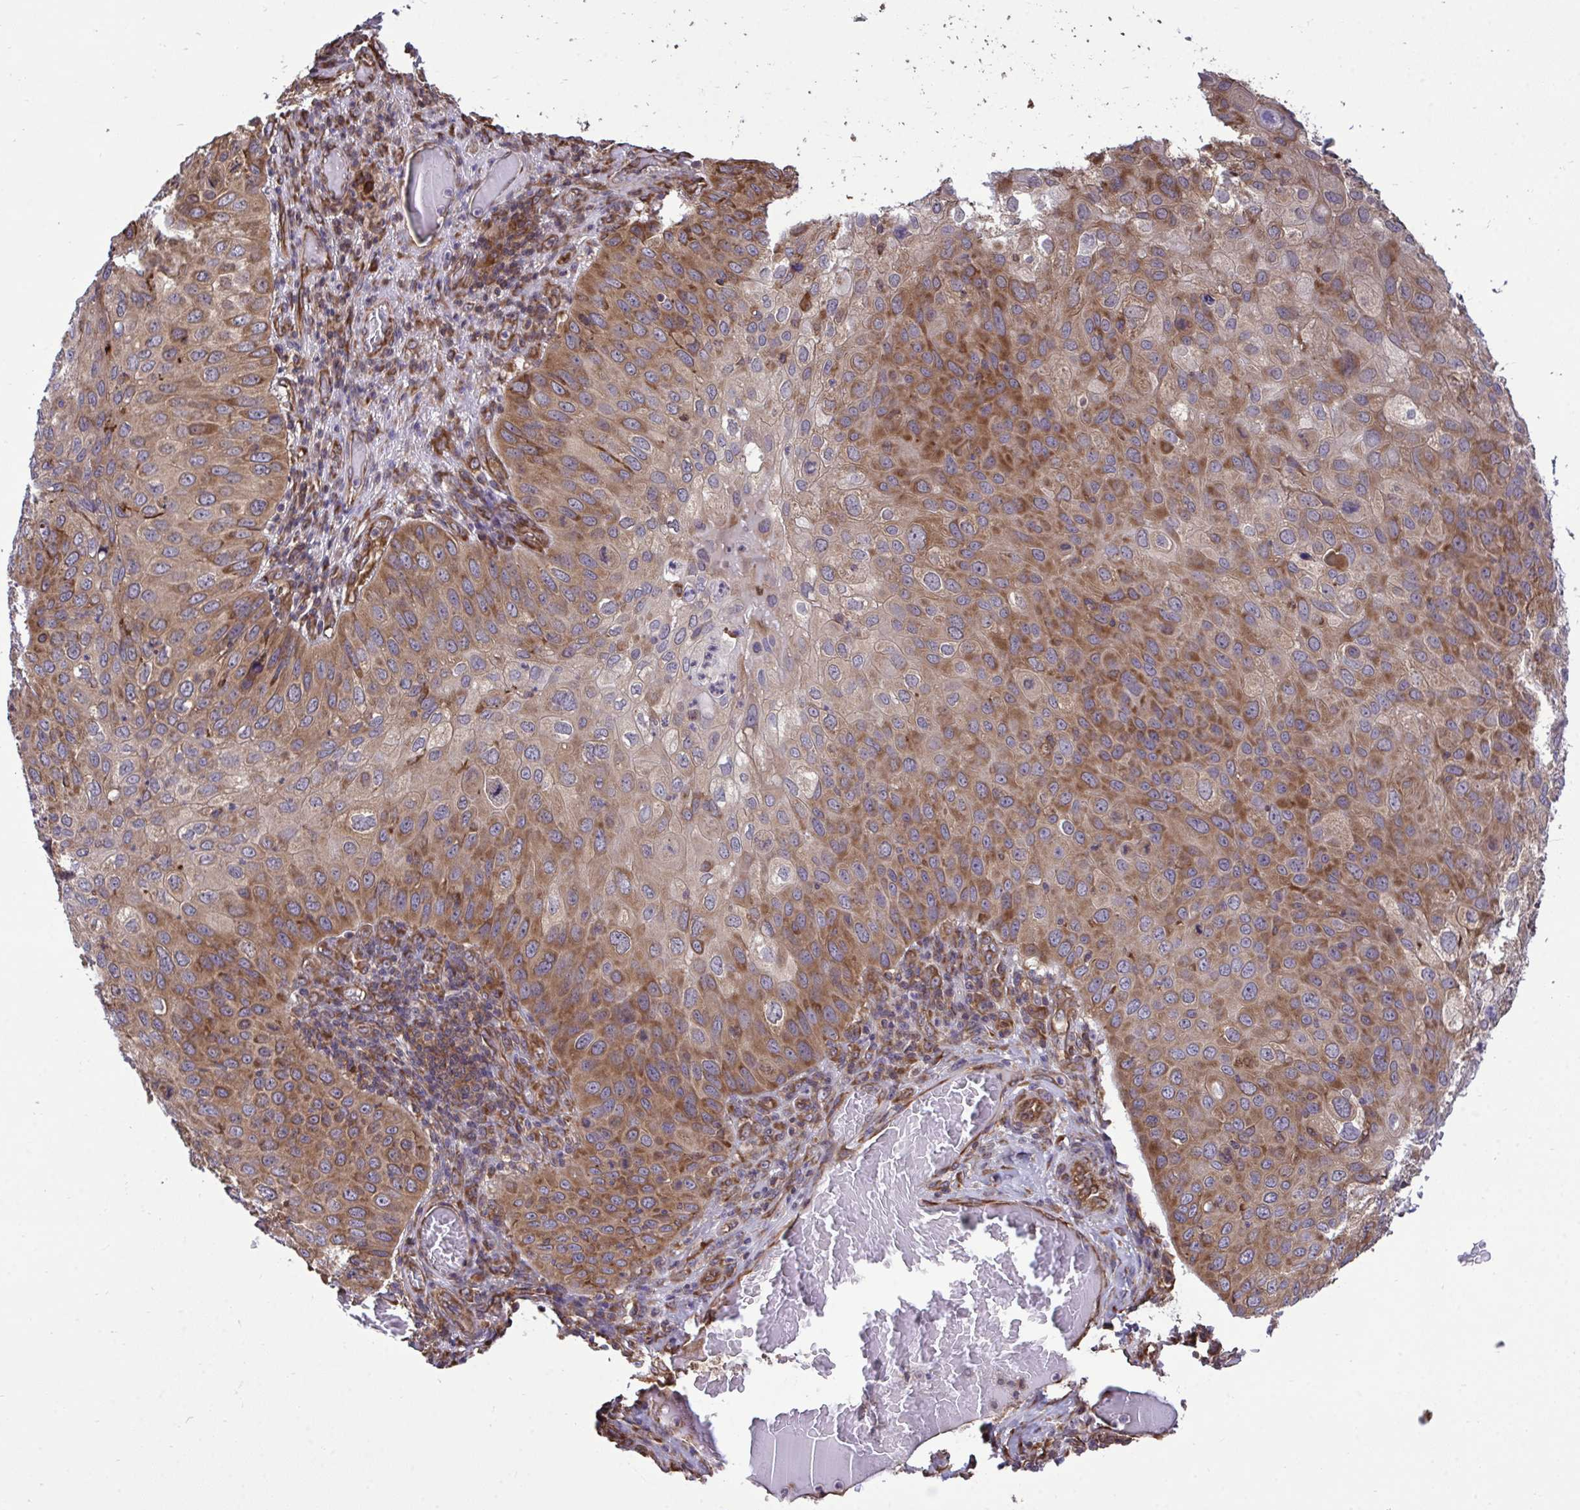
{"staining": {"intensity": "moderate", "quantity": ">75%", "location": "cytoplasmic/membranous"}, "tissue": "skin cancer", "cell_type": "Tumor cells", "image_type": "cancer", "snomed": [{"axis": "morphology", "description": "Squamous cell carcinoma, NOS"}, {"axis": "topography", "description": "Skin"}], "caption": "Skin cancer stained with a protein marker displays moderate staining in tumor cells.", "gene": "RPS15", "patient": {"sex": "male", "age": 87}}